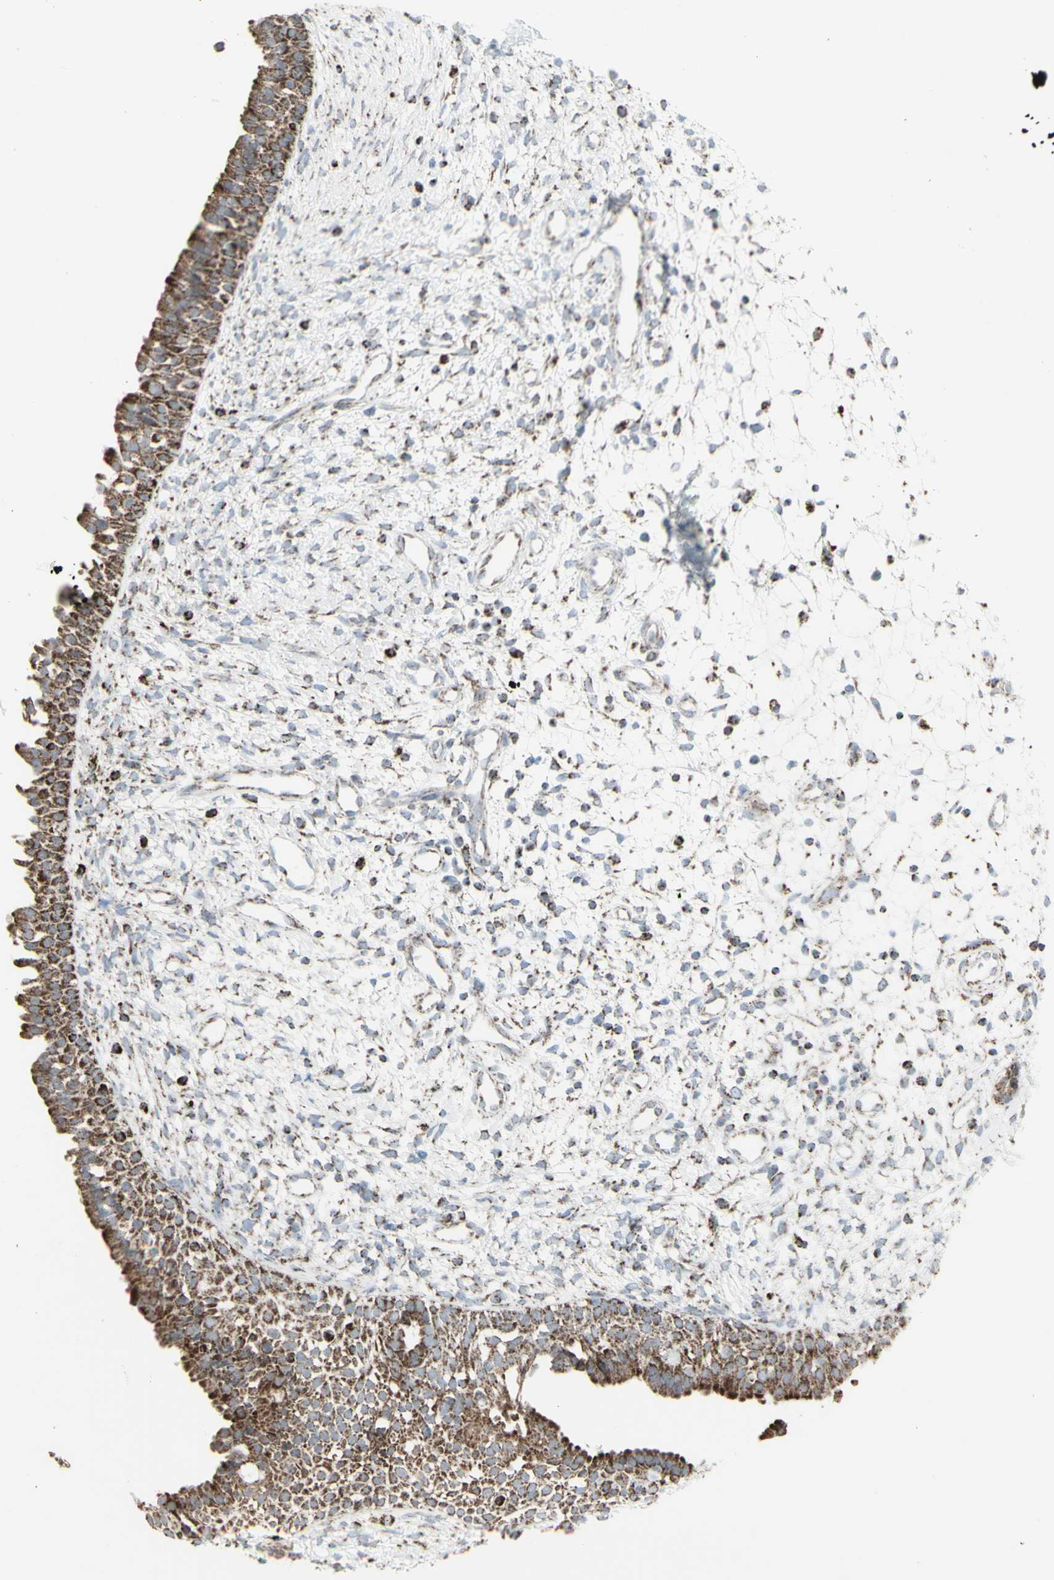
{"staining": {"intensity": "strong", "quantity": ">75%", "location": "cytoplasmic/membranous"}, "tissue": "nasopharynx", "cell_type": "Respiratory epithelial cells", "image_type": "normal", "snomed": [{"axis": "morphology", "description": "Normal tissue, NOS"}, {"axis": "topography", "description": "Nasopharynx"}], "caption": "Nasopharynx stained with a brown dye shows strong cytoplasmic/membranous positive expression in about >75% of respiratory epithelial cells.", "gene": "PLGRKT", "patient": {"sex": "male", "age": 22}}